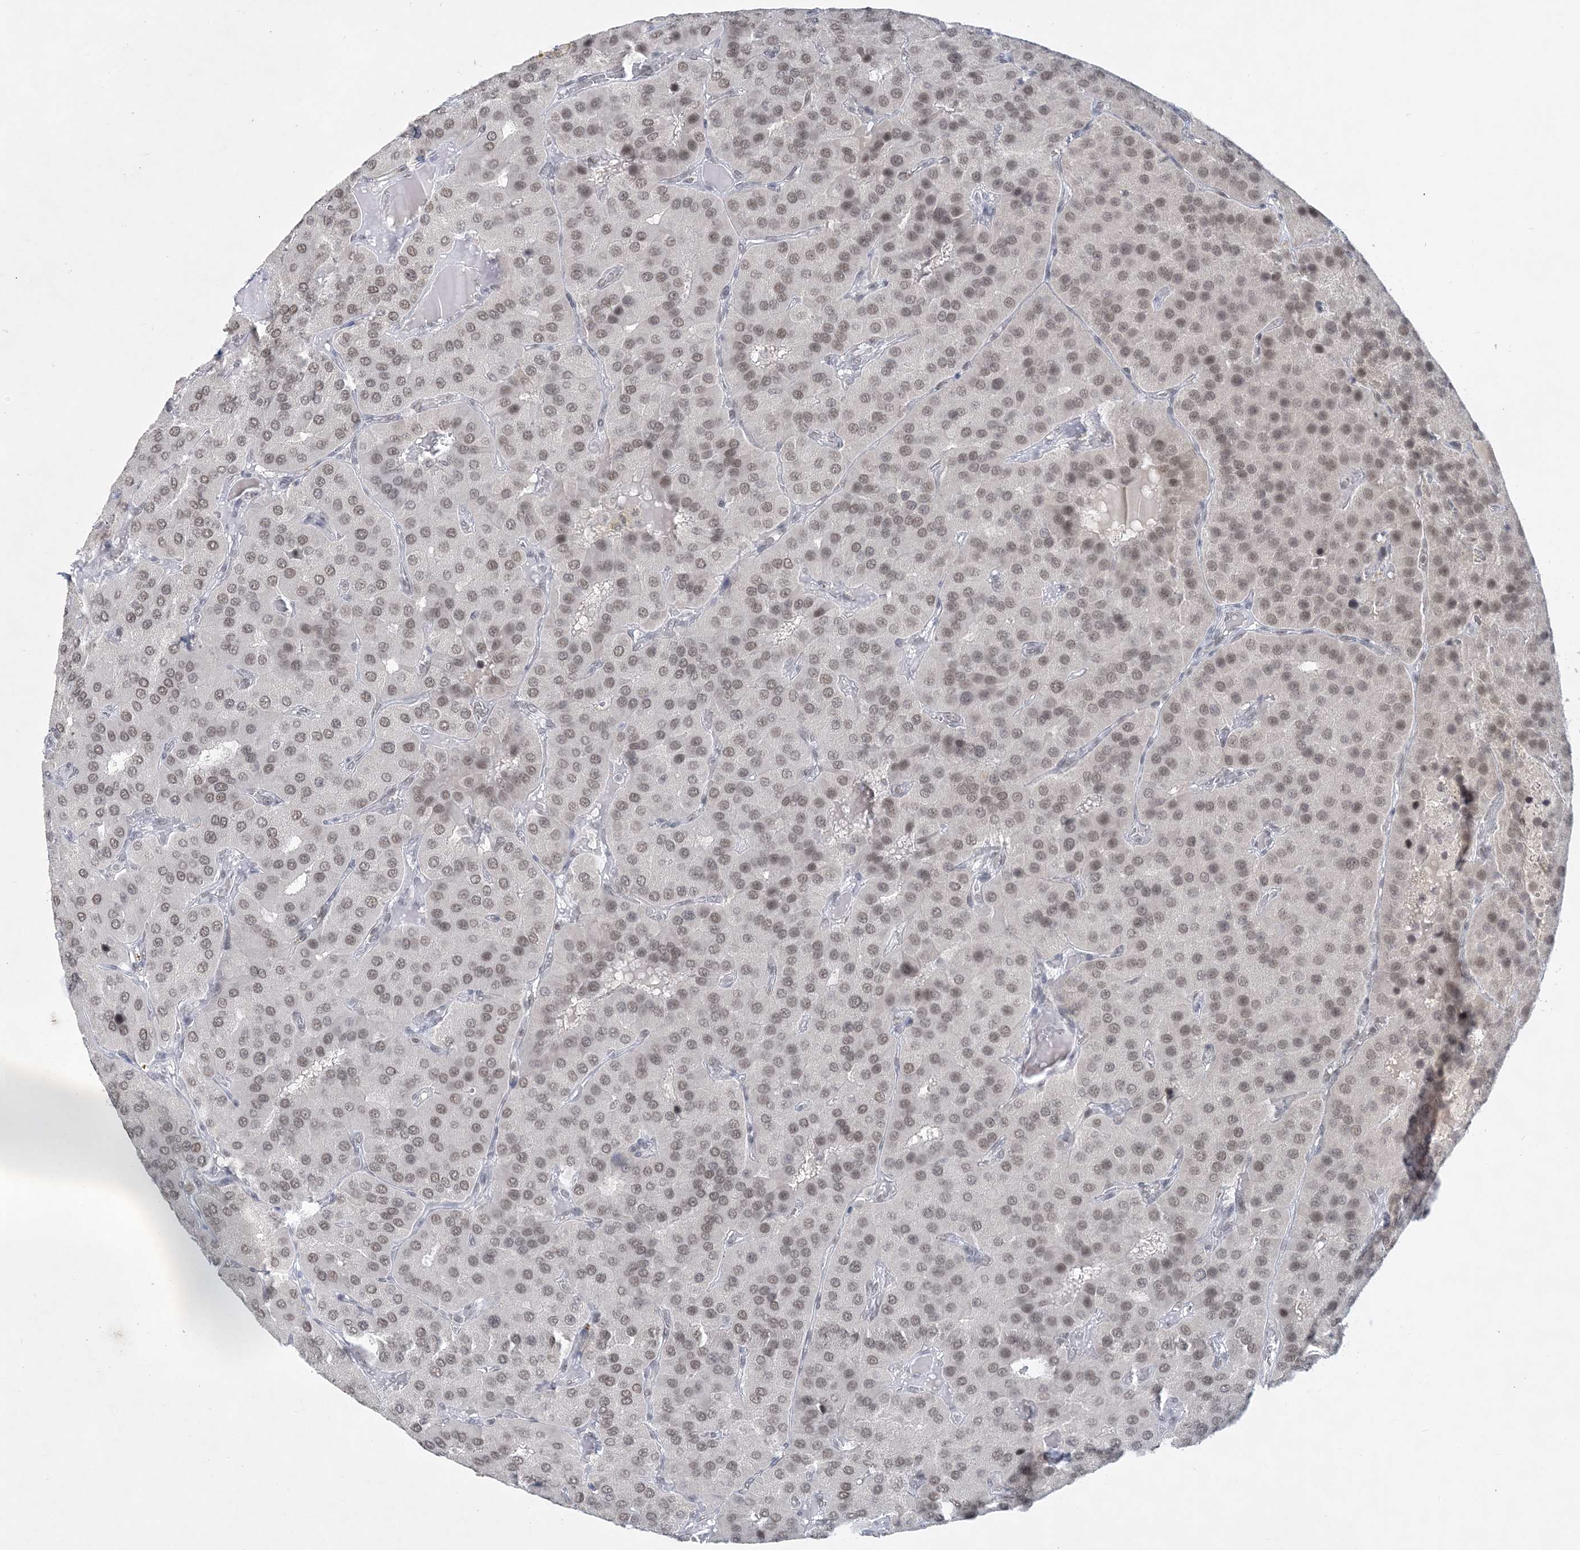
{"staining": {"intensity": "moderate", "quantity": ">75%", "location": "nuclear"}, "tissue": "parathyroid gland", "cell_type": "Glandular cells", "image_type": "normal", "snomed": [{"axis": "morphology", "description": "Normal tissue, NOS"}, {"axis": "morphology", "description": "Adenoma, NOS"}, {"axis": "topography", "description": "Parathyroid gland"}], "caption": "IHC of normal human parathyroid gland demonstrates medium levels of moderate nuclear positivity in about >75% of glandular cells.", "gene": "KMT2D", "patient": {"sex": "female", "age": 86}}